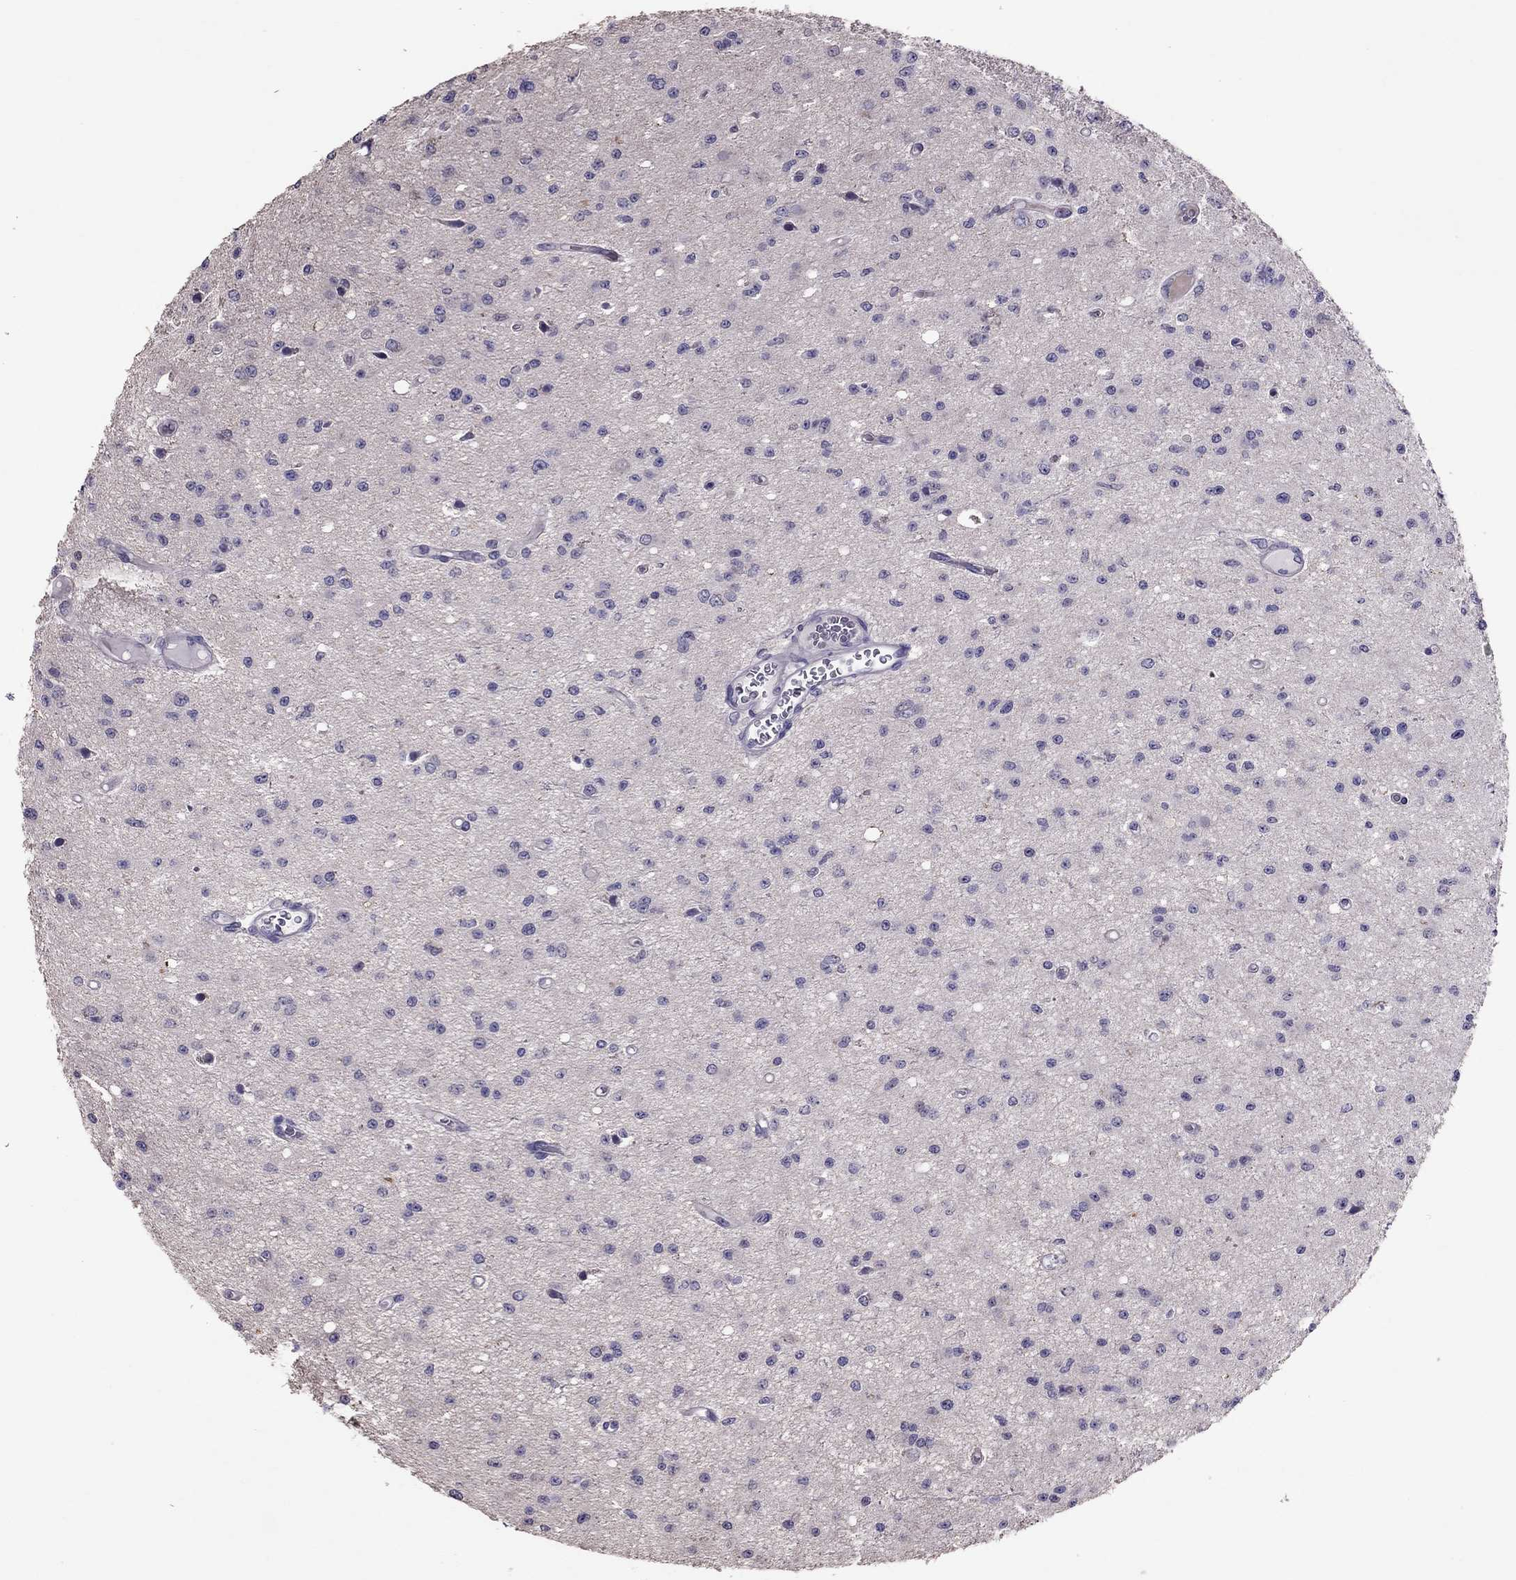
{"staining": {"intensity": "negative", "quantity": "none", "location": "none"}, "tissue": "glioma", "cell_type": "Tumor cells", "image_type": "cancer", "snomed": [{"axis": "morphology", "description": "Glioma, malignant, Low grade"}, {"axis": "topography", "description": "Brain"}], "caption": "A histopathology image of glioma stained for a protein demonstrates no brown staining in tumor cells. The staining was performed using DAB (3,3'-diaminobenzidine) to visualize the protein expression in brown, while the nuclei were stained in blue with hematoxylin (Magnification: 20x).", "gene": "LRRC46", "patient": {"sex": "female", "age": 45}}